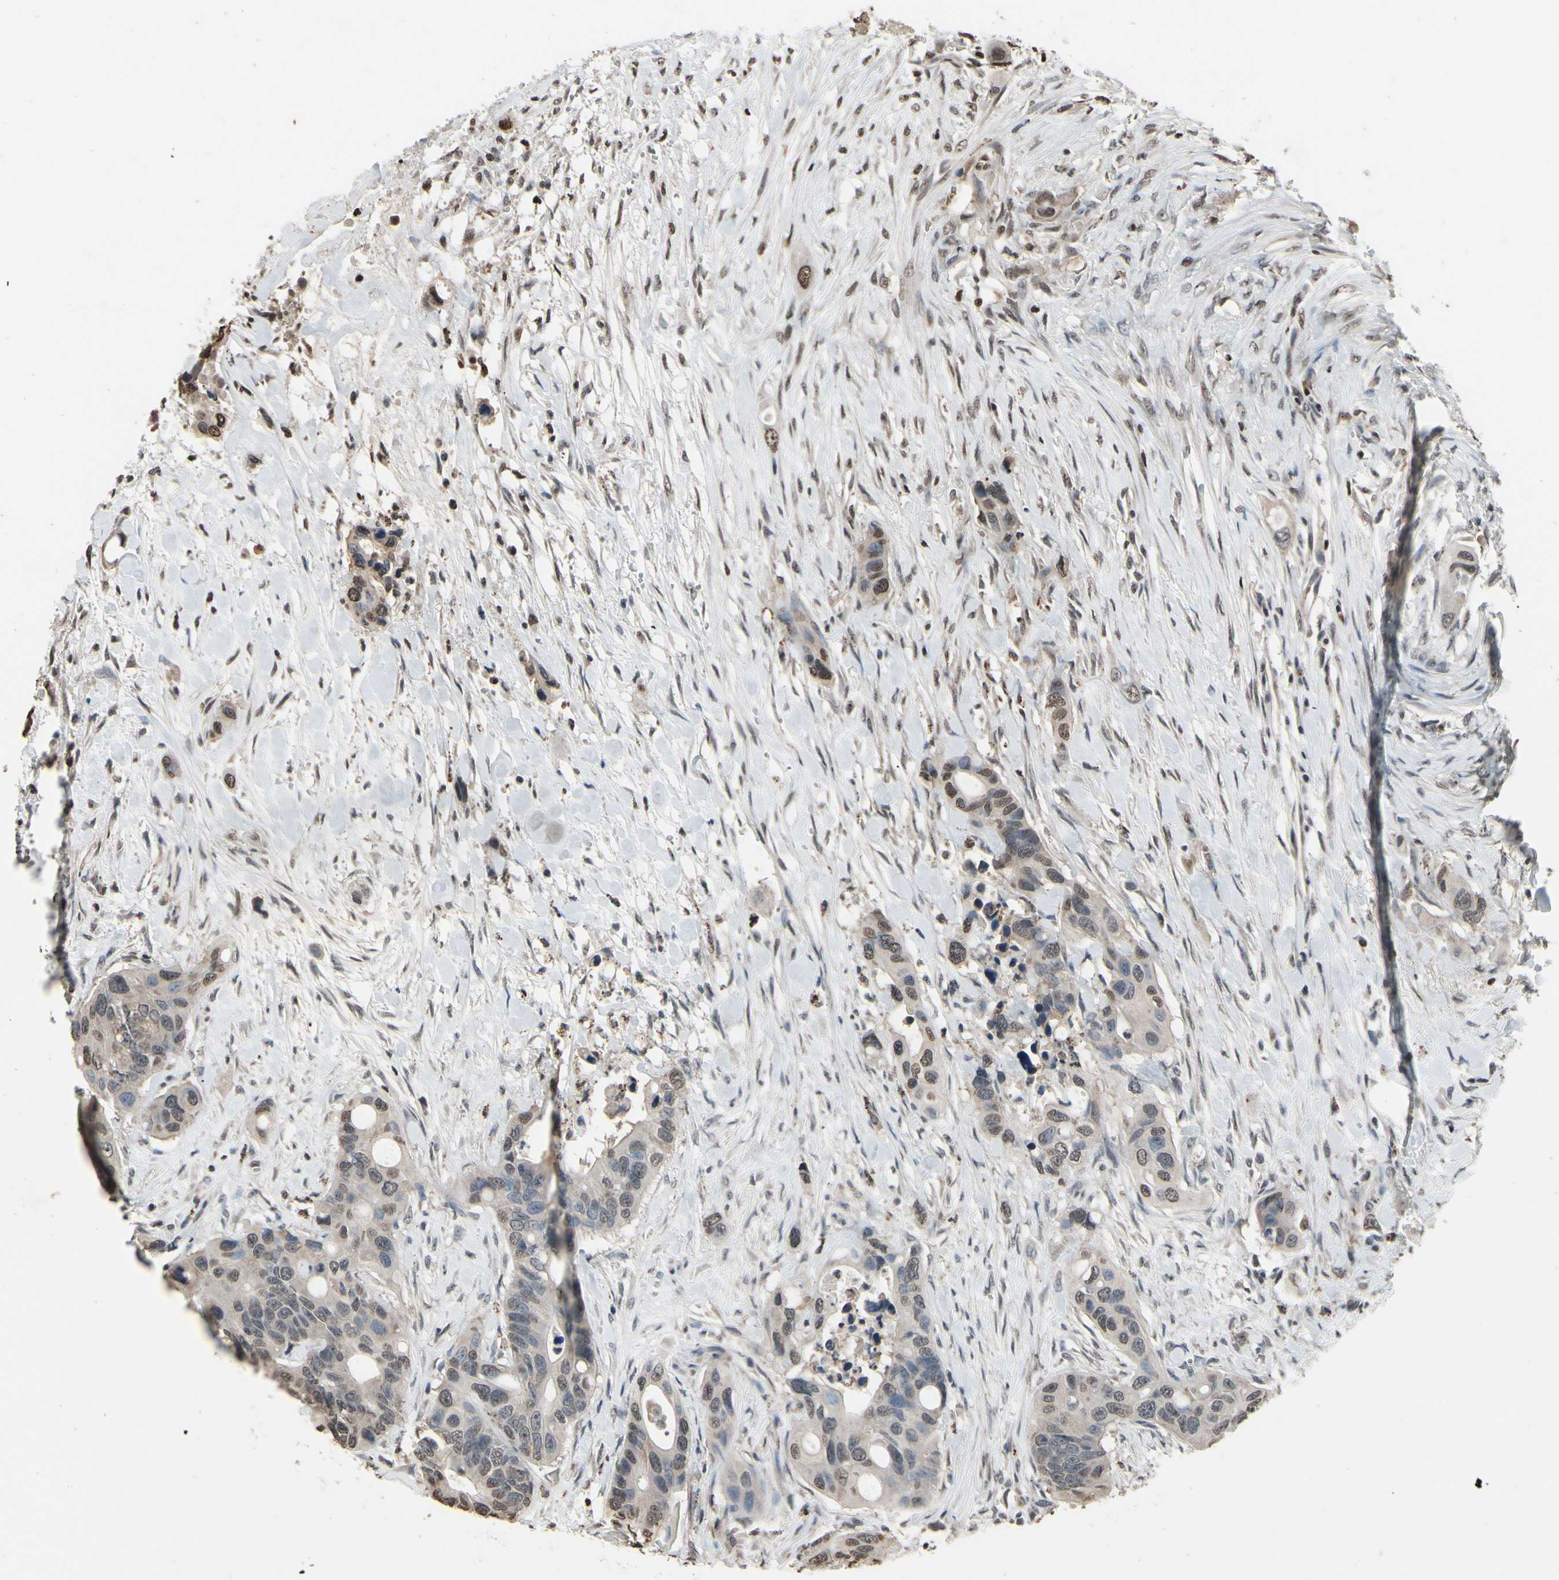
{"staining": {"intensity": "weak", "quantity": "25%-75%", "location": "nuclear"}, "tissue": "colorectal cancer", "cell_type": "Tumor cells", "image_type": "cancer", "snomed": [{"axis": "morphology", "description": "Adenocarcinoma, NOS"}, {"axis": "topography", "description": "Colon"}], "caption": "Protein staining reveals weak nuclear staining in about 25%-75% of tumor cells in colorectal adenocarcinoma. (IHC, brightfield microscopy, high magnification).", "gene": "HIPK2", "patient": {"sex": "female", "age": 57}}